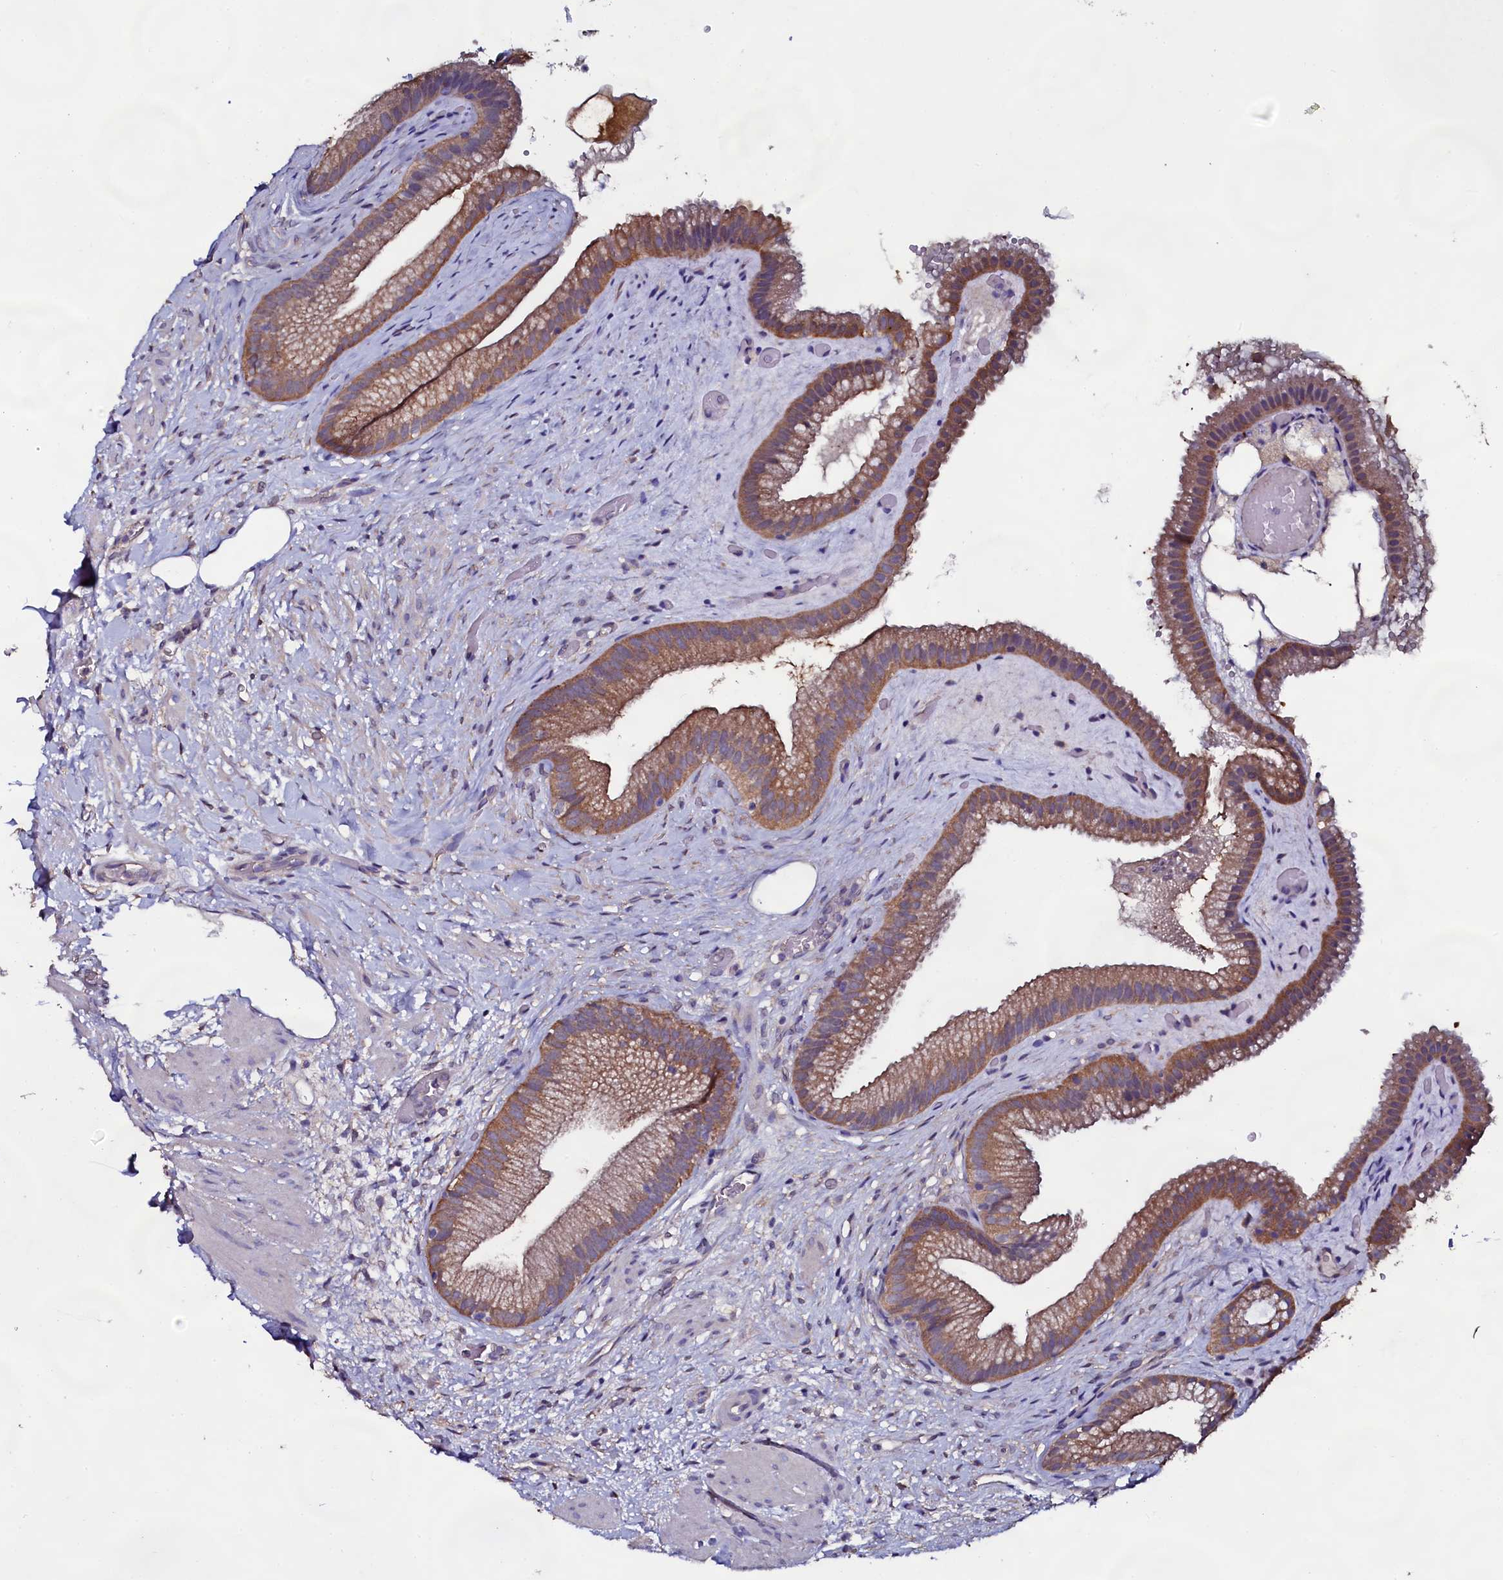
{"staining": {"intensity": "strong", "quantity": ">75%", "location": "cytoplasmic/membranous"}, "tissue": "gallbladder", "cell_type": "Glandular cells", "image_type": "normal", "snomed": [{"axis": "morphology", "description": "Normal tissue, NOS"}, {"axis": "morphology", "description": "Inflammation, NOS"}, {"axis": "topography", "description": "Gallbladder"}], "caption": "The immunohistochemical stain labels strong cytoplasmic/membranous staining in glandular cells of normal gallbladder. (DAB (3,3'-diaminobenzidine) IHC with brightfield microscopy, high magnification).", "gene": "USPL1", "patient": {"sex": "male", "age": 51}}